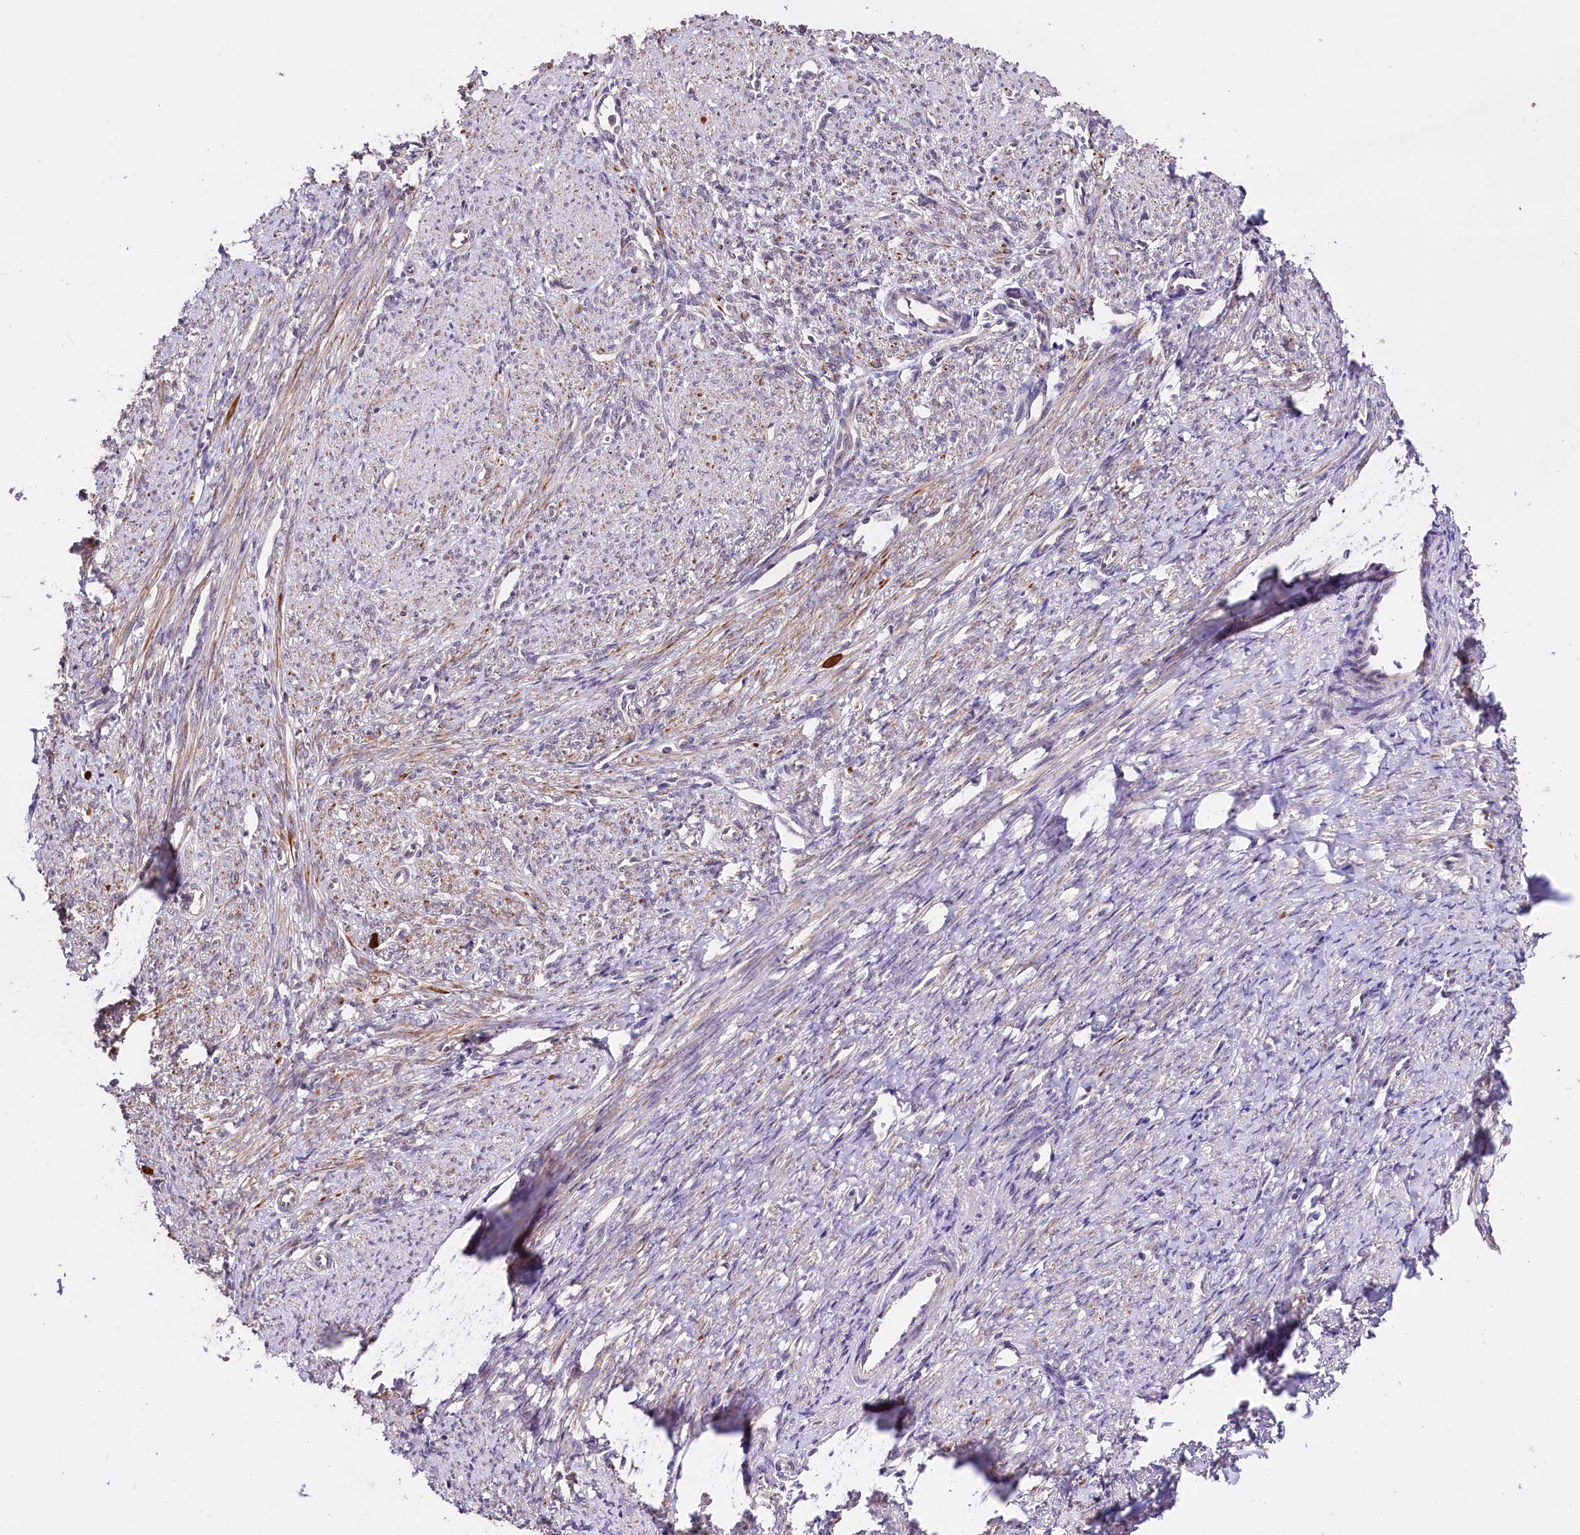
{"staining": {"intensity": "strong", "quantity": "25%-75%", "location": "cytoplasmic/membranous"}, "tissue": "smooth muscle", "cell_type": "Smooth muscle cells", "image_type": "normal", "snomed": [{"axis": "morphology", "description": "Normal tissue, NOS"}, {"axis": "topography", "description": "Smooth muscle"}, {"axis": "topography", "description": "Uterus"}], "caption": "Protein expression analysis of unremarkable human smooth muscle reveals strong cytoplasmic/membranous positivity in approximately 25%-75% of smooth muscle cells. Nuclei are stained in blue.", "gene": "TAFAZZIN", "patient": {"sex": "female", "age": 59}}